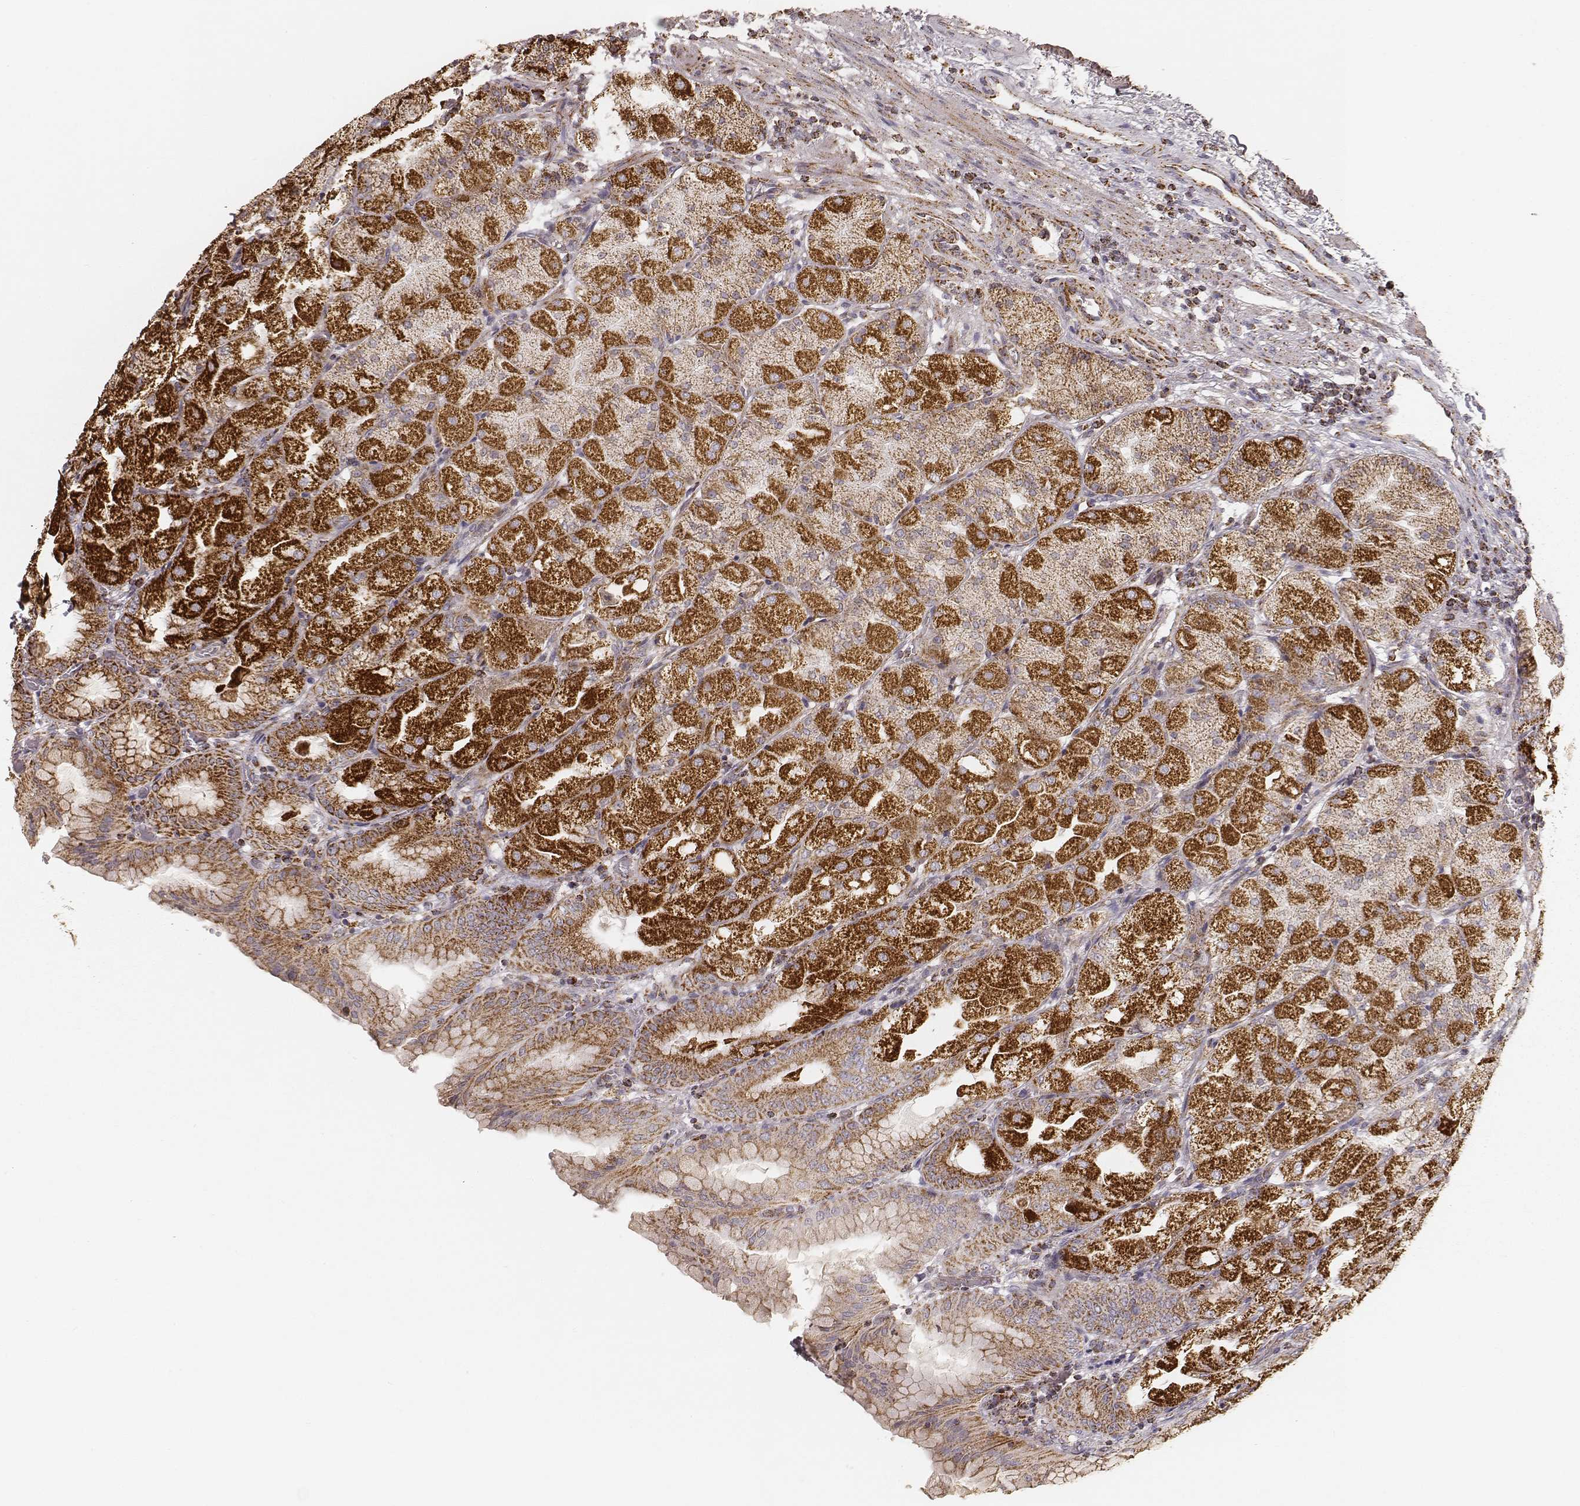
{"staining": {"intensity": "strong", "quantity": ">75%", "location": "cytoplasmic/membranous"}, "tissue": "stomach", "cell_type": "Glandular cells", "image_type": "normal", "snomed": [{"axis": "morphology", "description": "Normal tissue, NOS"}, {"axis": "topography", "description": "Stomach, upper"}, {"axis": "topography", "description": "Stomach"}, {"axis": "topography", "description": "Stomach, lower"}], "caption": "DAB (3,3'-diaminobenzidine) immunohistochemical staining of normal stomach displays strong cytoplasmic/membranous protein staining in about >75% of glandular cells. (IHC, brightfield microscopy, high magnification).", "gene": "CS", "patient": {"sex": "male", "age": 62}}